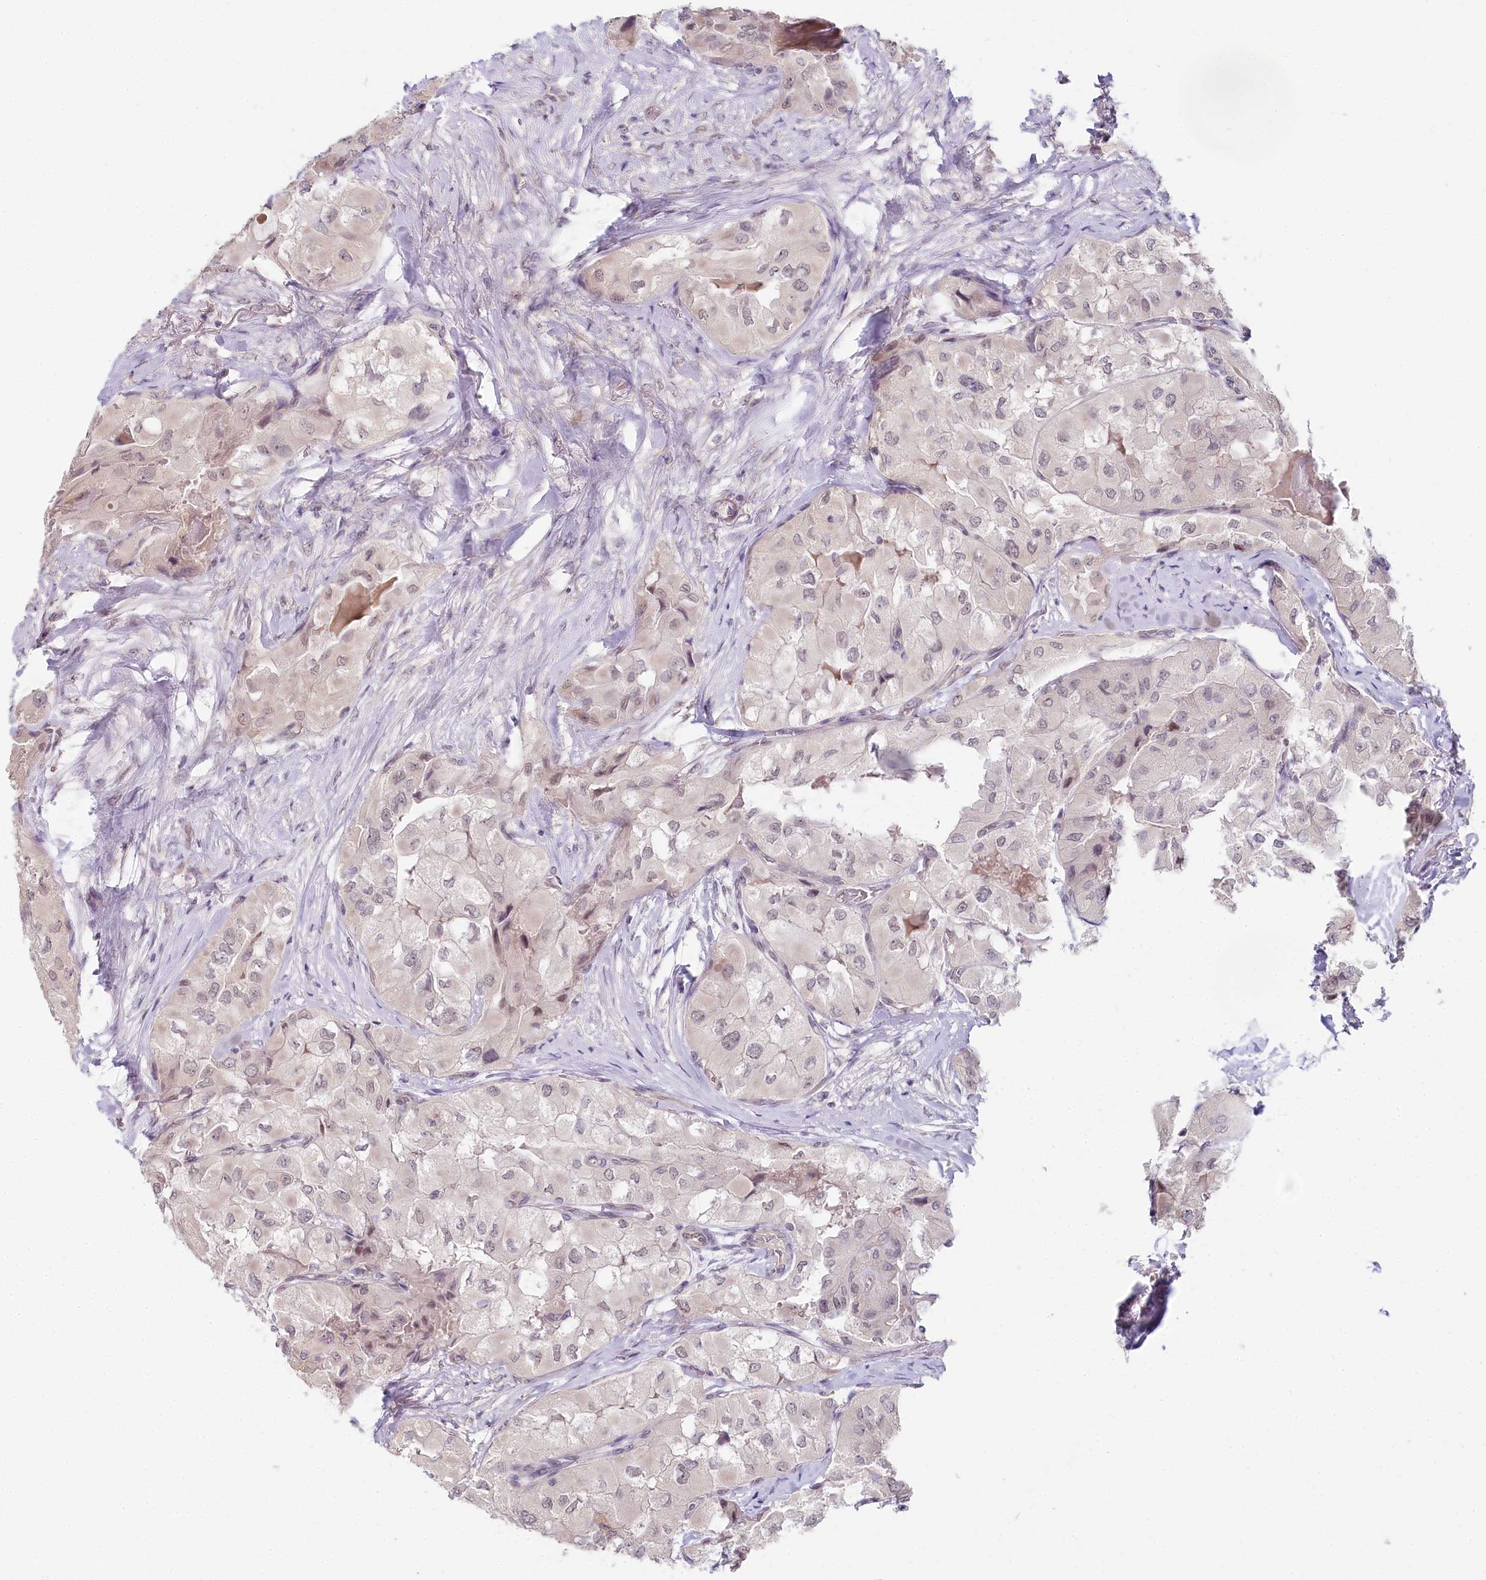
{"staining": {"intensity": "weak", "quantity": "<25%", "location": "nuclear"}, "tissue": "thyroid cancer", "cell_type": "Tumor cells", "image_type": "cancer", "snomed": [{"axis": "morphology", "description": "Papillary adenocarcinoma, NOS"}, {"axis": "topography", "description": "Thyroid gland"}], "caption": "A high-resolution micrograph shows immunohistochemistry staining of thyroid cancer, which displays no significant positivity in tumor cells.", "gene": "AMTN", "patient": {"sex": "female", "age": 59}}